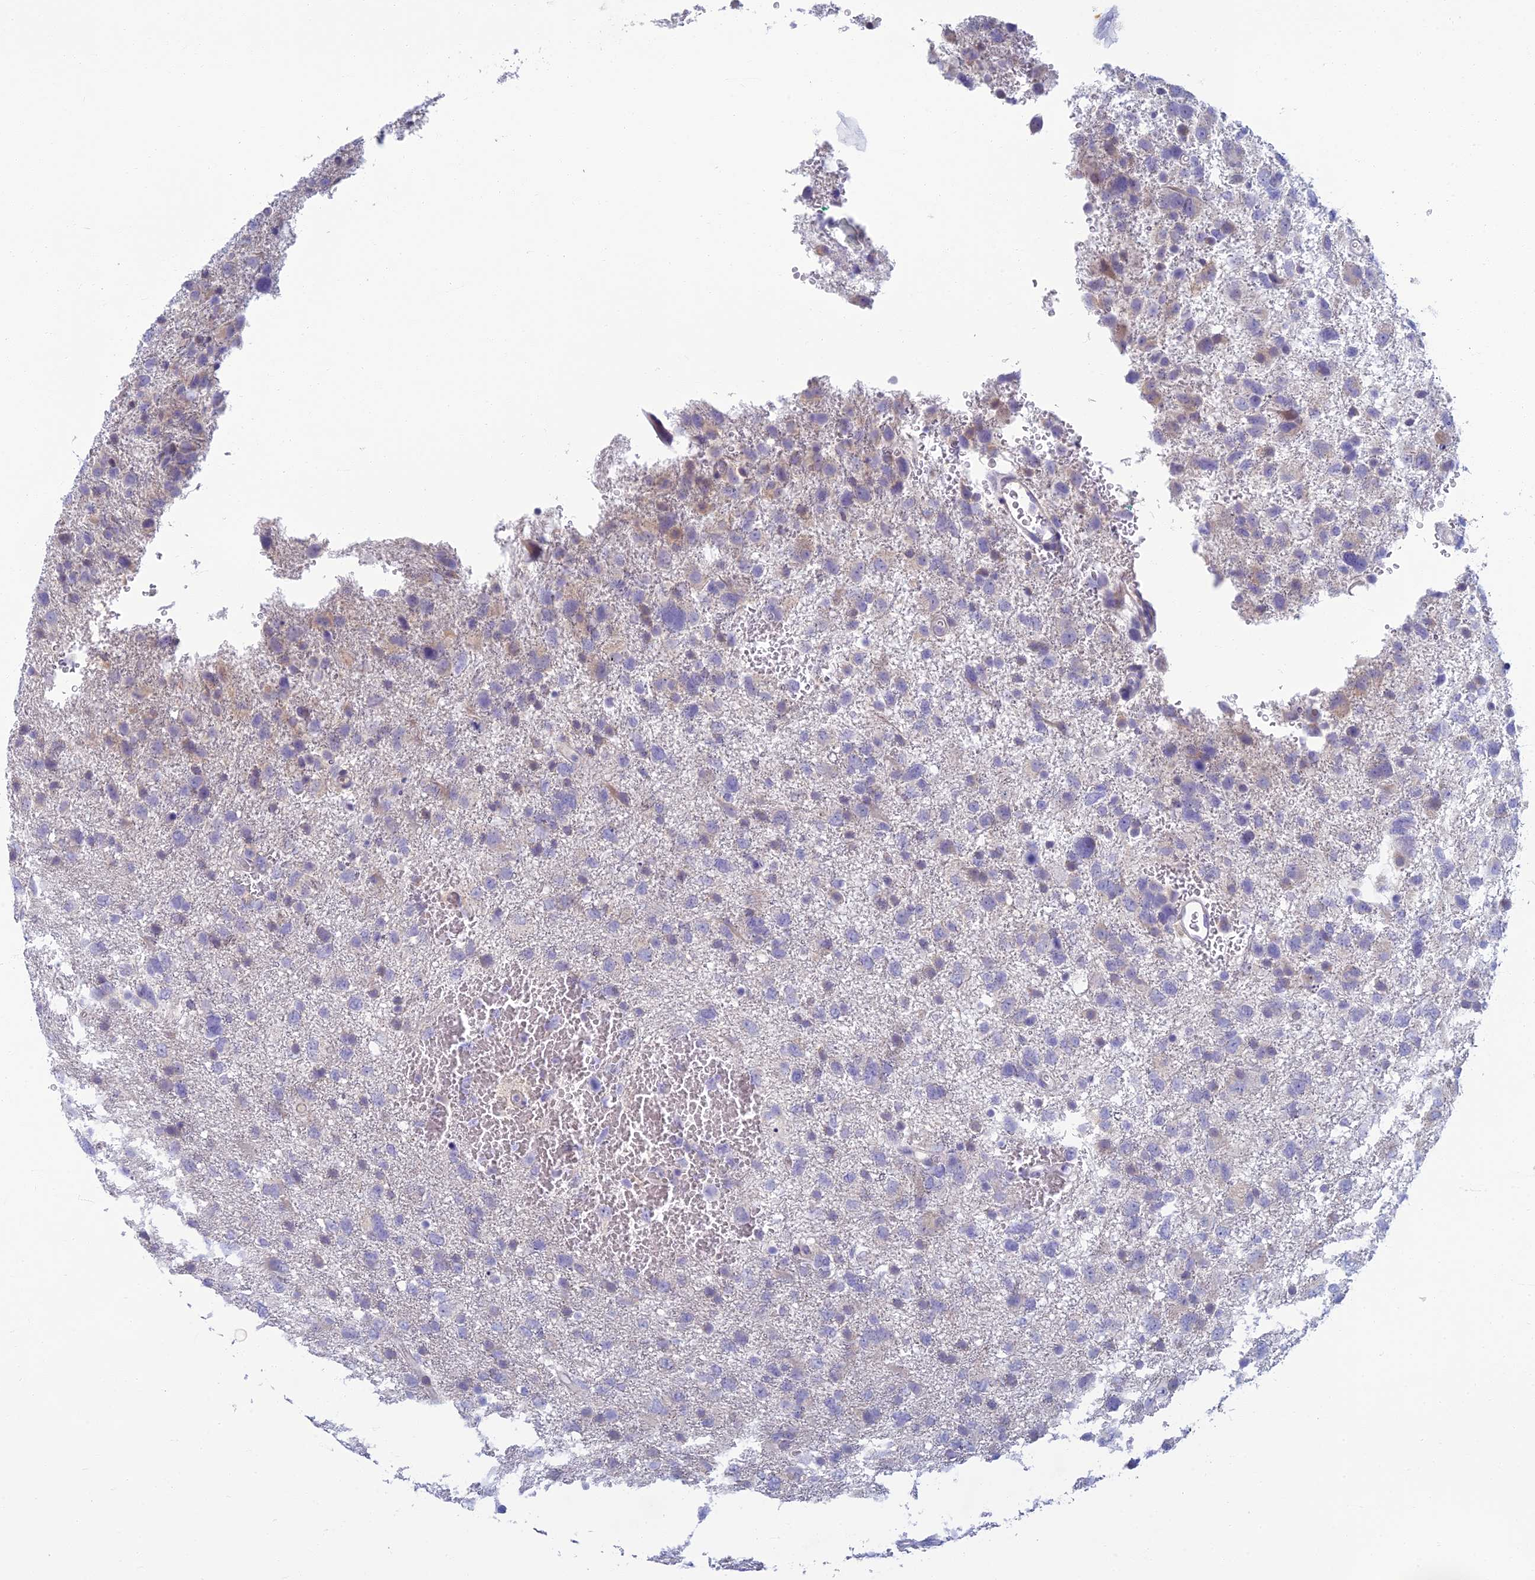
{"staining": {"intensity": "negative", "quantity": "none", "location": "none"}, "tissue": "glioma", "cell_type": "Tumor cells", "image_type": "cancer", "snomed": [{"axis": "morphology", "description": "Glioma, malignant, High grade"}, {"axis": "topography", "description": "Brain"}], "caption": "Protein analysis of glioma reveals no significant expression in tumor cells.", "gene": "SLC25A41", "patient": {"sex": "male", "age": 61}}